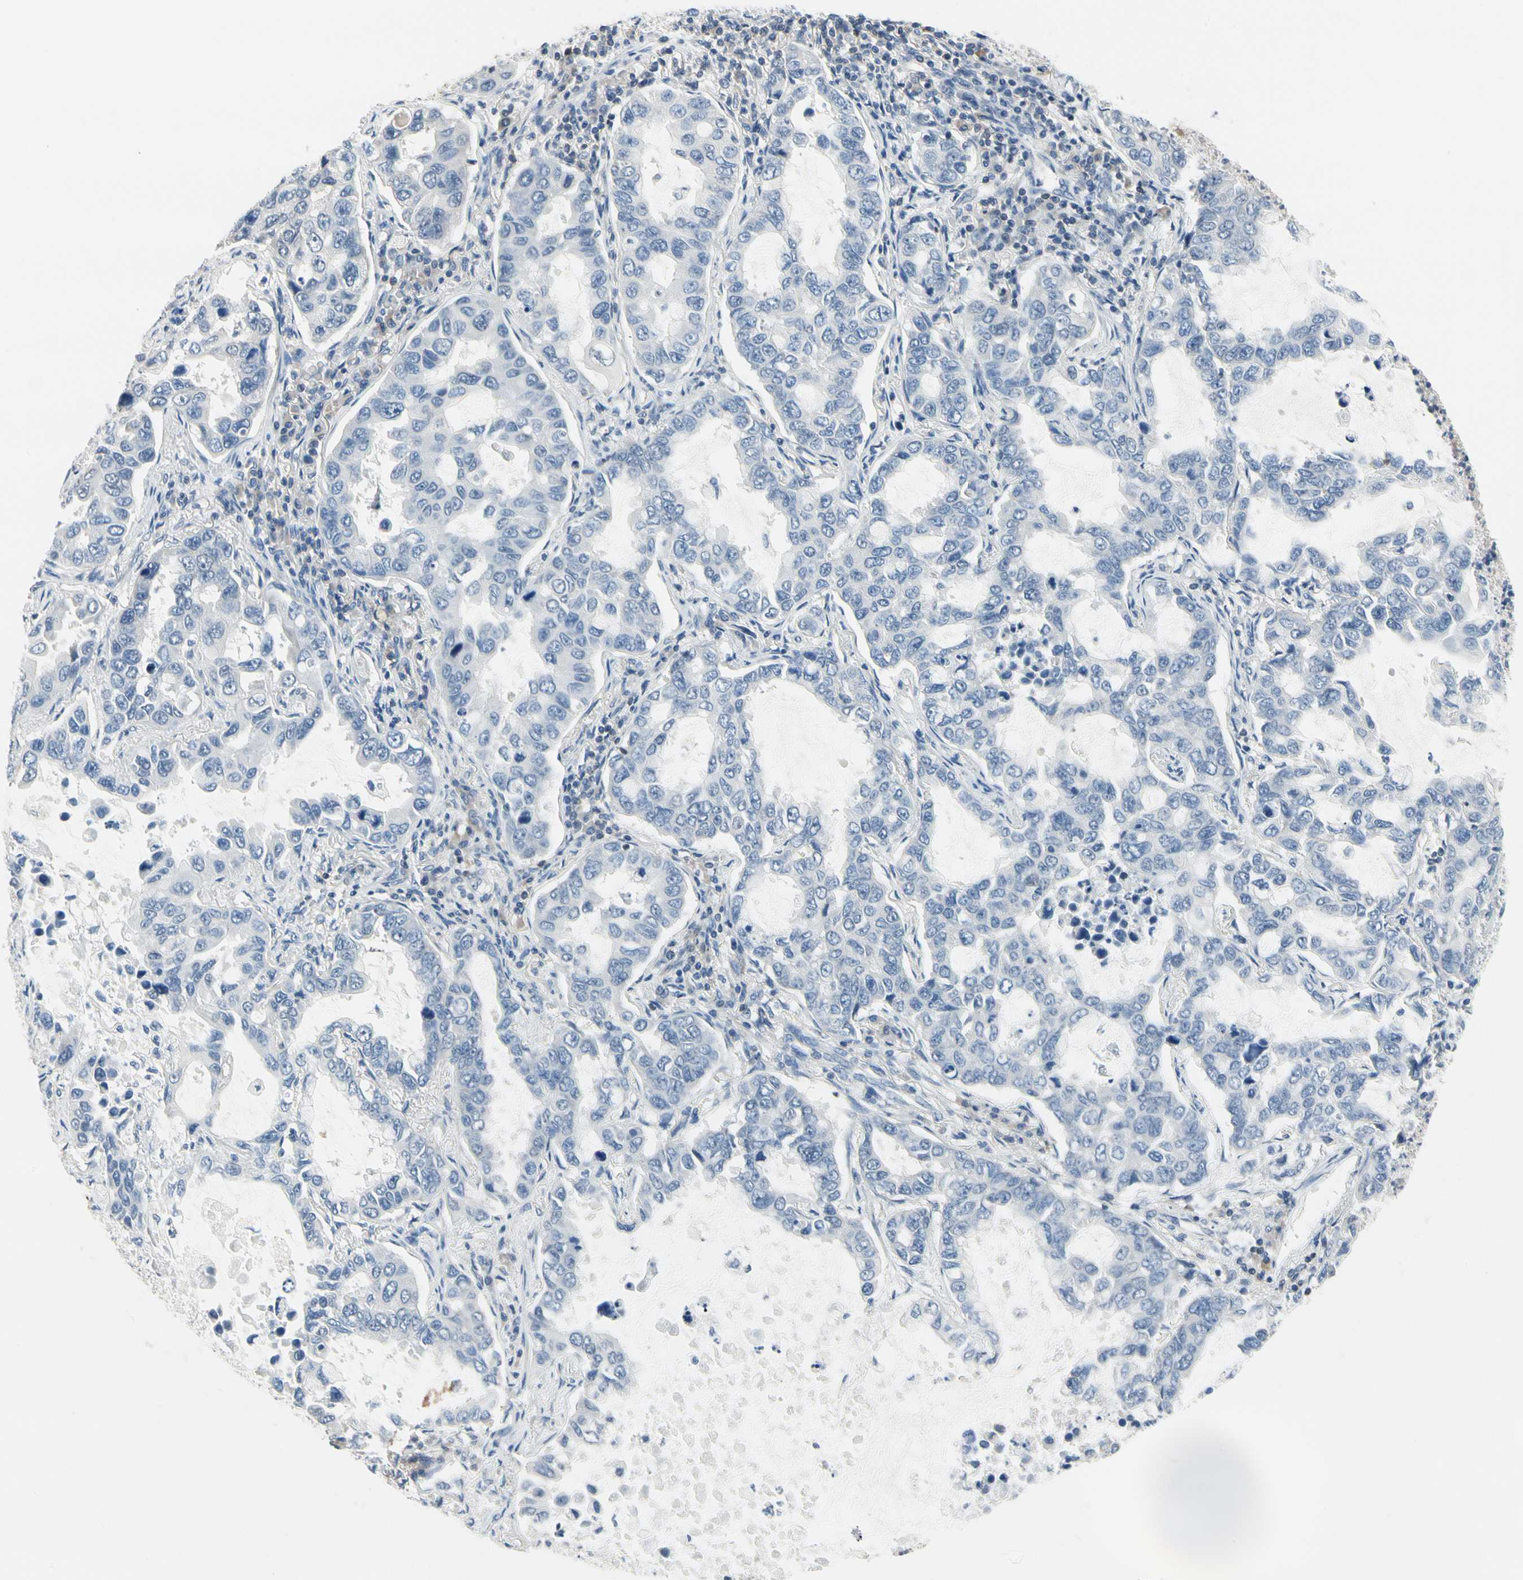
{"staining": {"intensity": "negative", "quantity": "none", "location": "none"}, "tissue": "lung cancer", "cell_type": "Tumor cells", "image_type": "cancer", "snomed": [{"axis": "morphology", "description": "Adenocarcinoma, NOS"}, {"axis": "topography", "description": "Lung"}], "caption": "An immunohistochemistry photomicrograph of lung cancer is shown. There is no staining in tumor cells of lung cancer.", "gene": "NFATC2", "patient": {"sex": "male", "age": 64}}